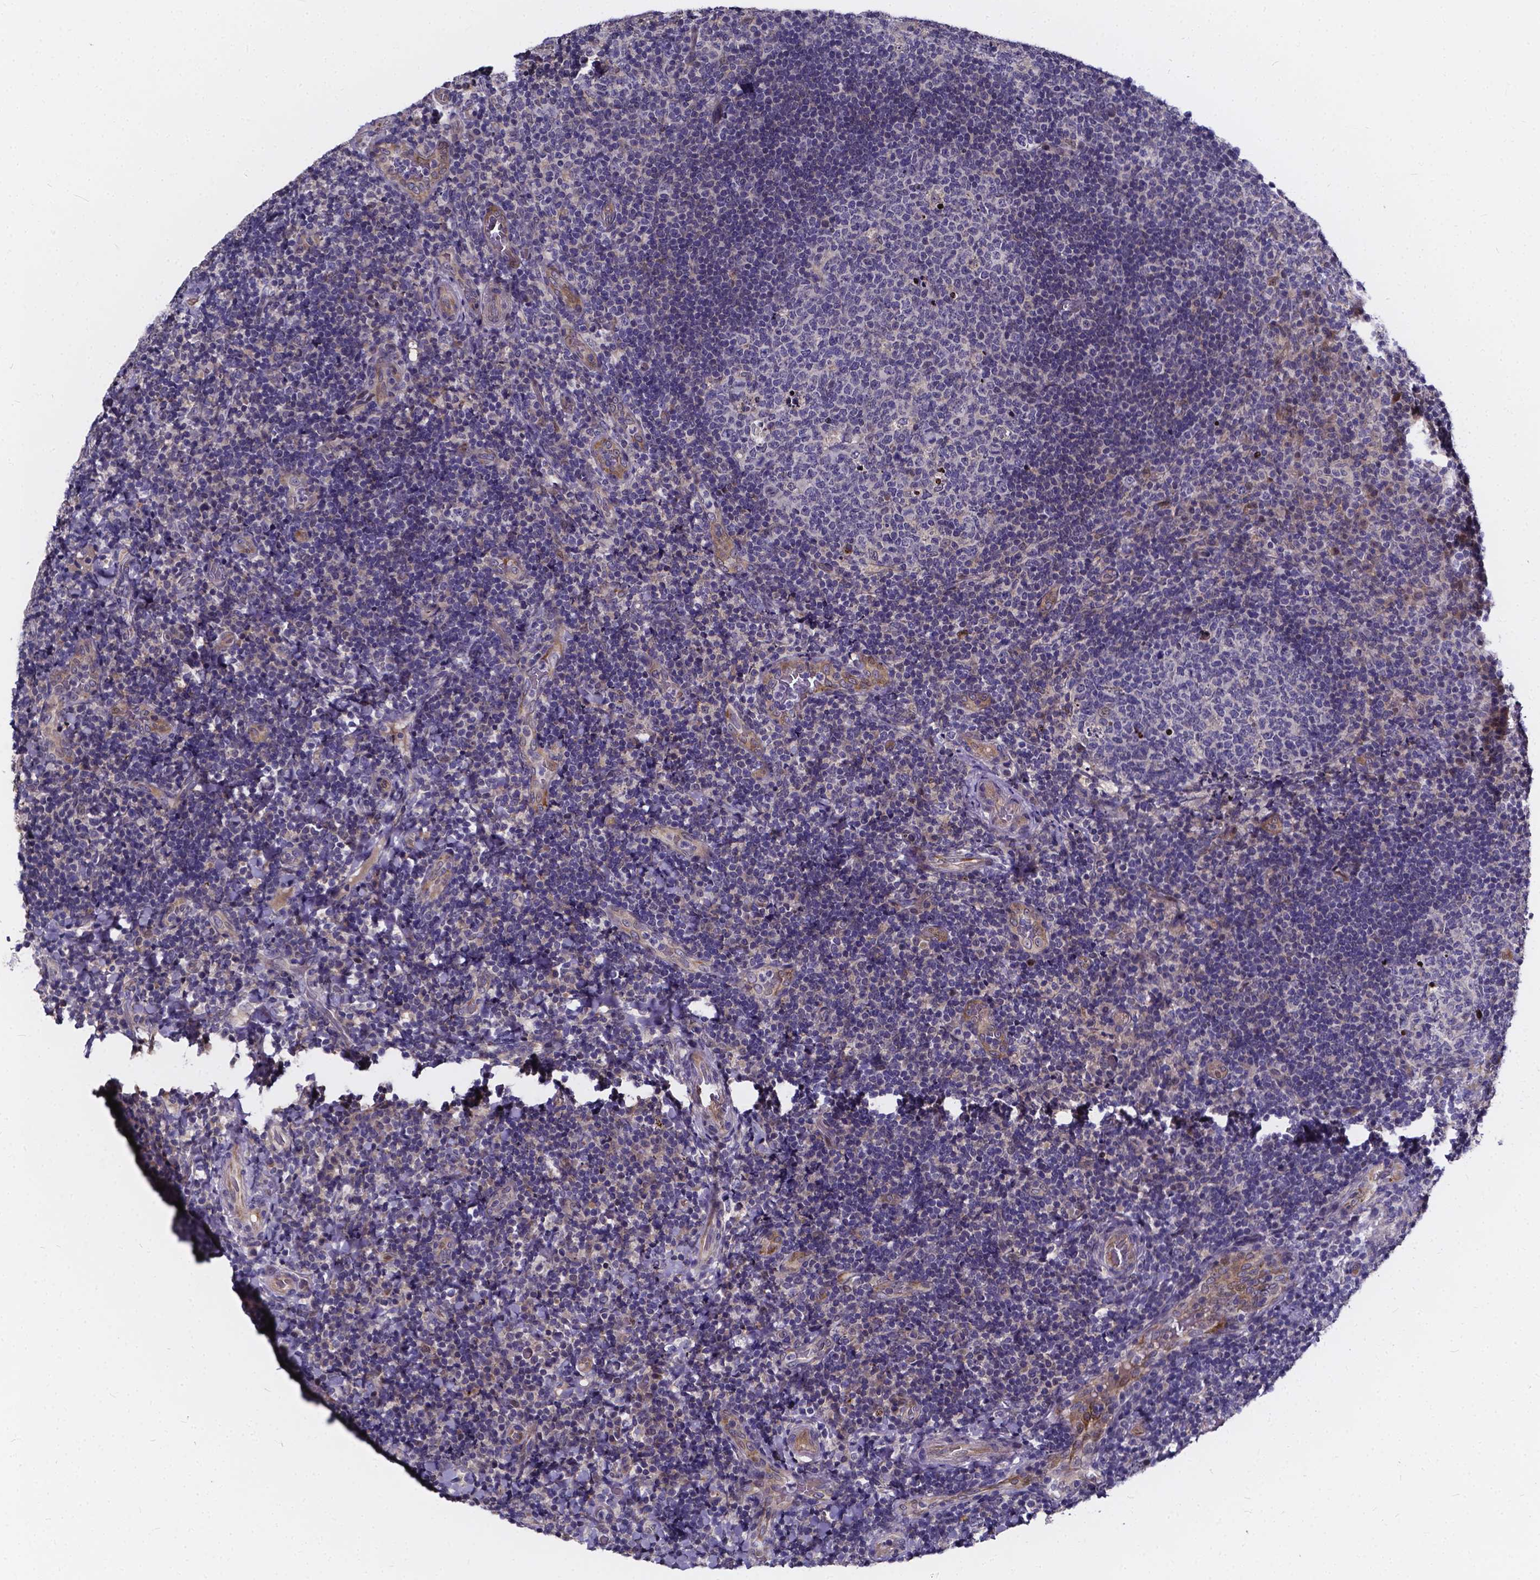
{"staining": {"intensity": "negative", "quantity": "none", "location": "none"}, "tissue": "tonsil", "cell_type": "Germinal center cells", "image_type": "normal", "snomed": [{"axis": "morphology", "description": "Normal tissue, NOS"}, {"axis": "topography", "description": "Tonsil"}], "caption": "IHC image of benign human tonsil stained for a protein (brown), which shows no positivity in germinal center cells. (DAB (3,3'-diaminobenzidine) immunohistochemistry, high magnification).", "gene": "SOWAHA", "patient": {"sex": "male", "age": 17}}